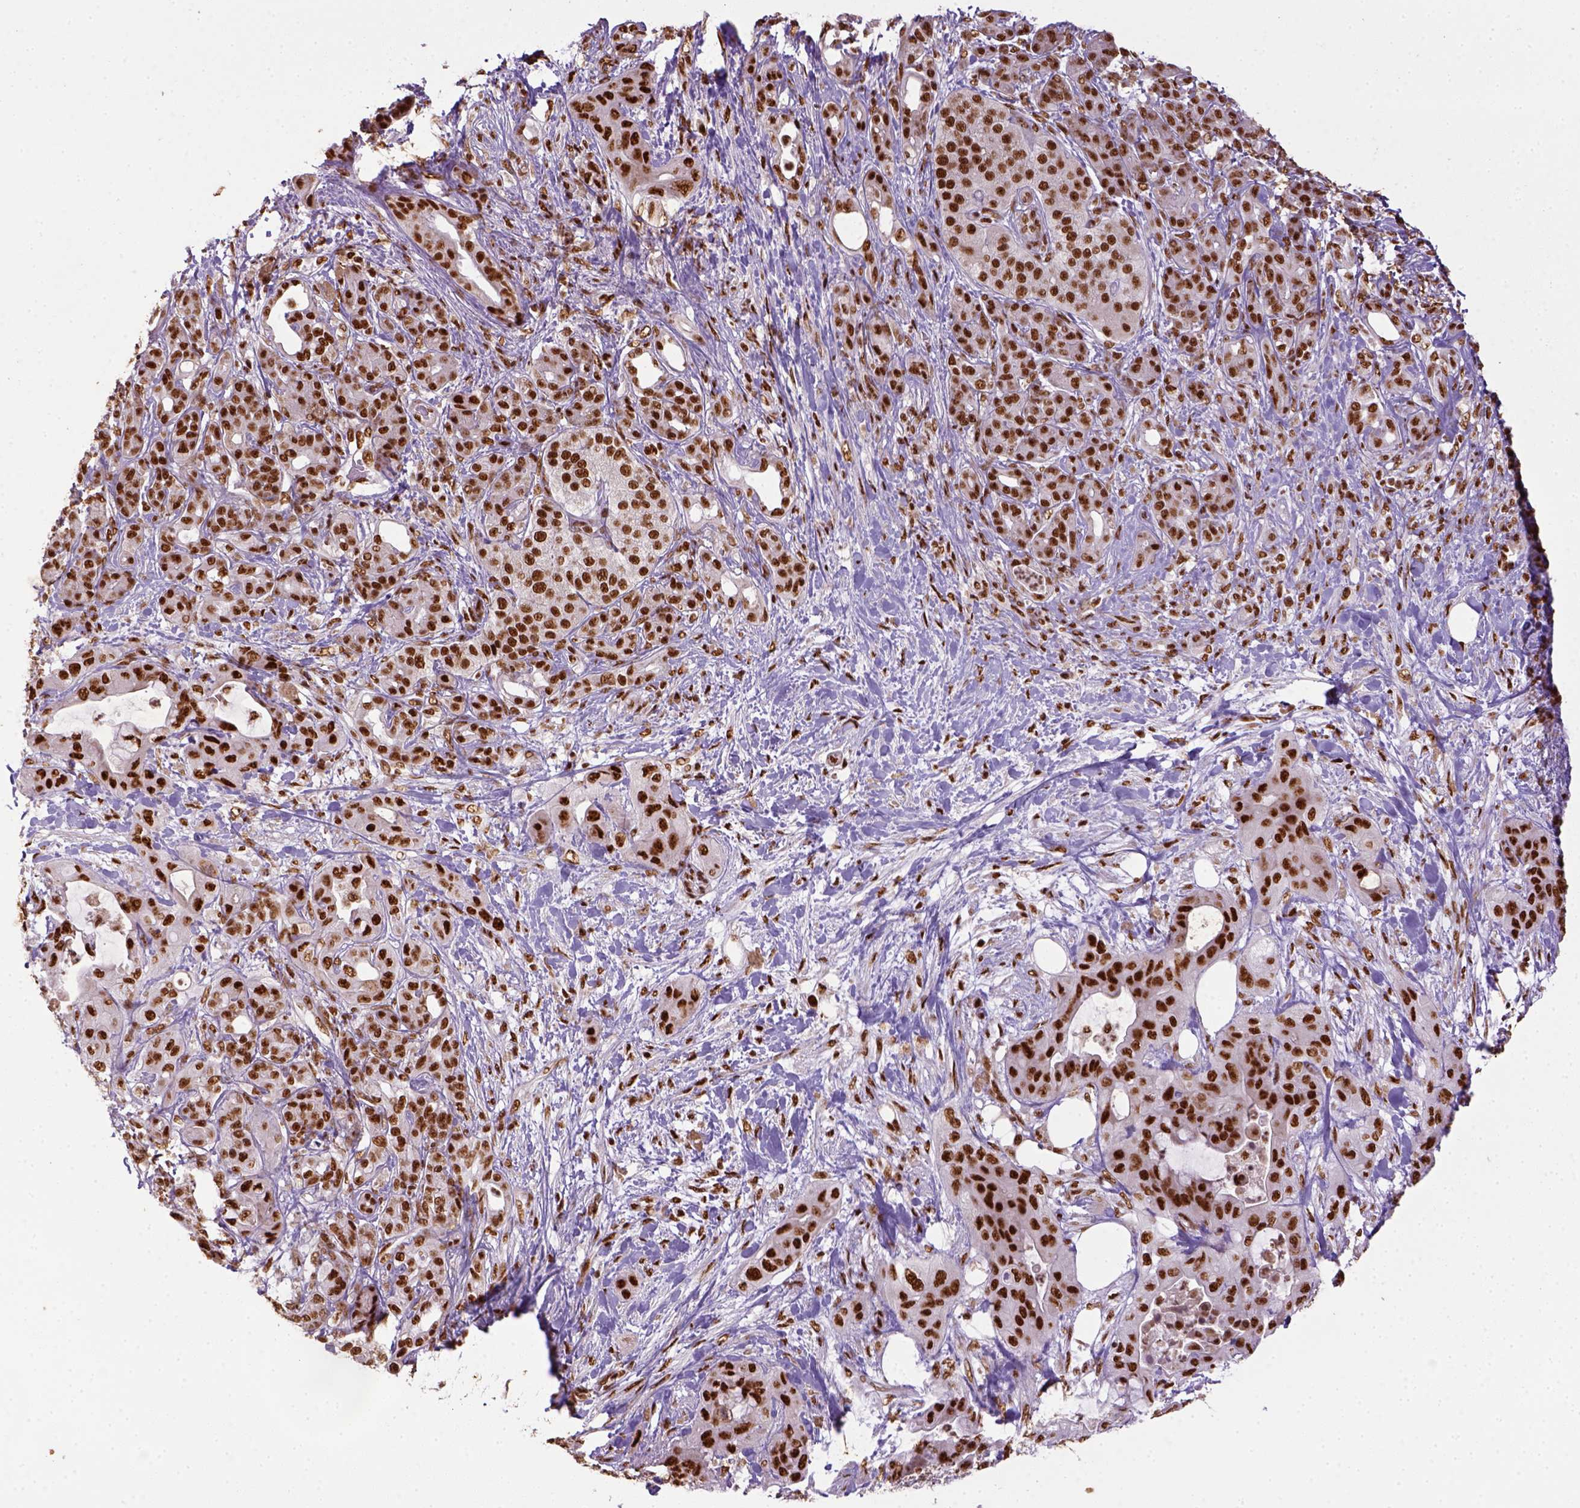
{"staining": {"intensity": "strong", "quantity": ">75%", "location": "nuclear"}, "tissue": "pancreatic cancer", "cell_type": "Tumor cells", "image_type": "cancer", "snomed": [{"axis": "morphology", "description": "Adenocarcinoma, NOS"}, {"axis": "topography", "description": "Pancreas"}], "caption": "Immunohistochemistry (IHC) of human pancreatic cancer shows high levels of strong nuclear staining in approximately >75% of tumor cells. Ihc stains the protein in brown and the nuclei are stained blue.", "gene": "CCAR1", "patient": {"sex": "male", "age": 71}}